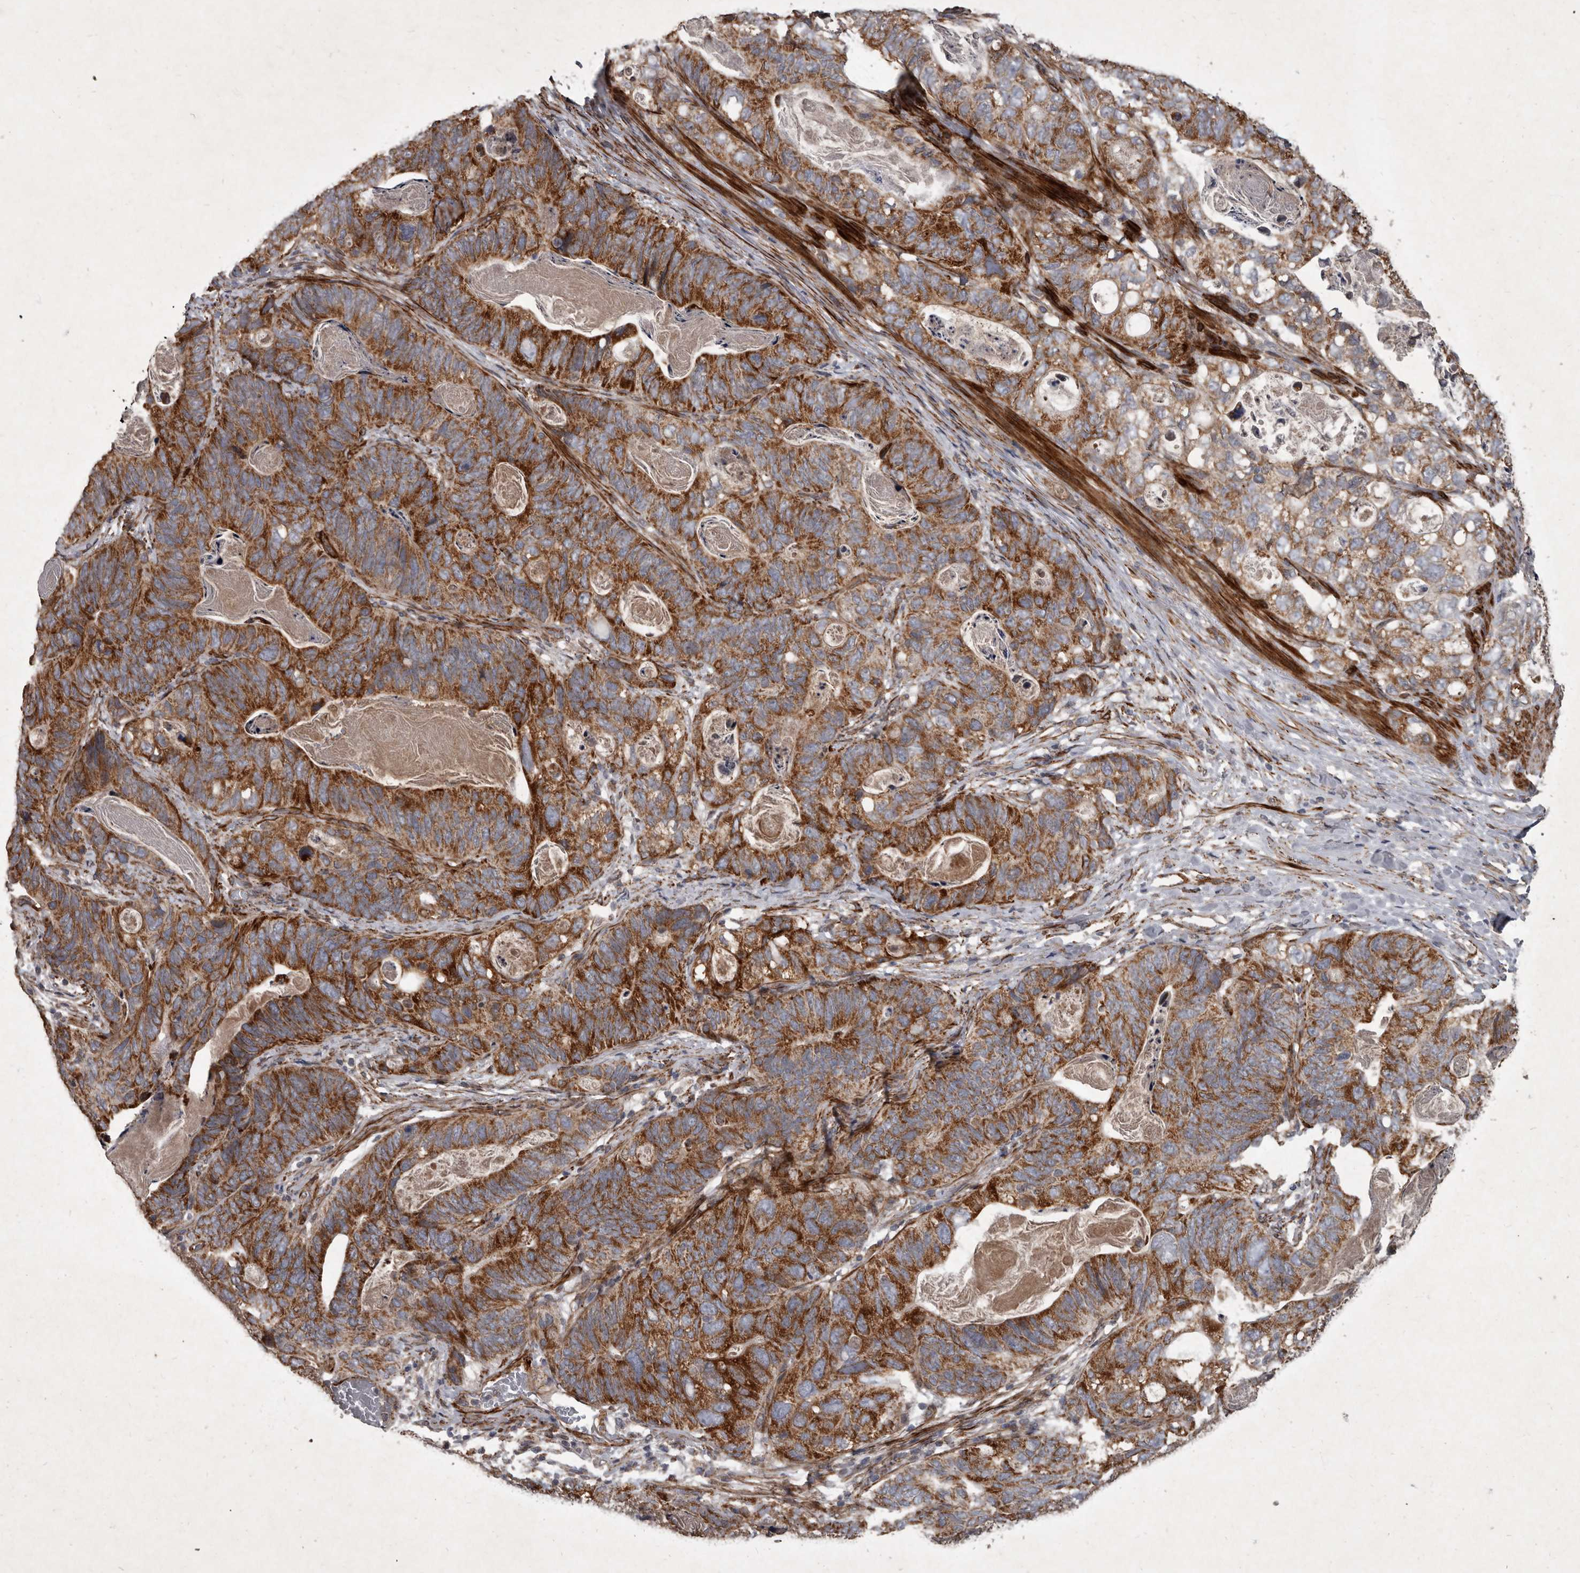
{"staining": {"intensity": "strong", "quantity": ">75%", "location": "cytoplasmic/membranous"}, "tissue": "stomach cancer", "cell_type": "Tumor cells", "image_type": "cancer", "snomed": [{"axis": "morphology", "description": "Normal tissue, NOS"}, {"axis": "morphology", "description": "Adenocarcinoma, NOS"}, {"axis": "topography", "description": "Stomach"}], "caption": "Protein expression analysis of human stomach adenocarcinoma reveals strong cytoplasmic/membranous positivity in approximately >75% of tumor cells.", "gene": "MRPS15", "patient": {"sex": "female", "age": 89}}